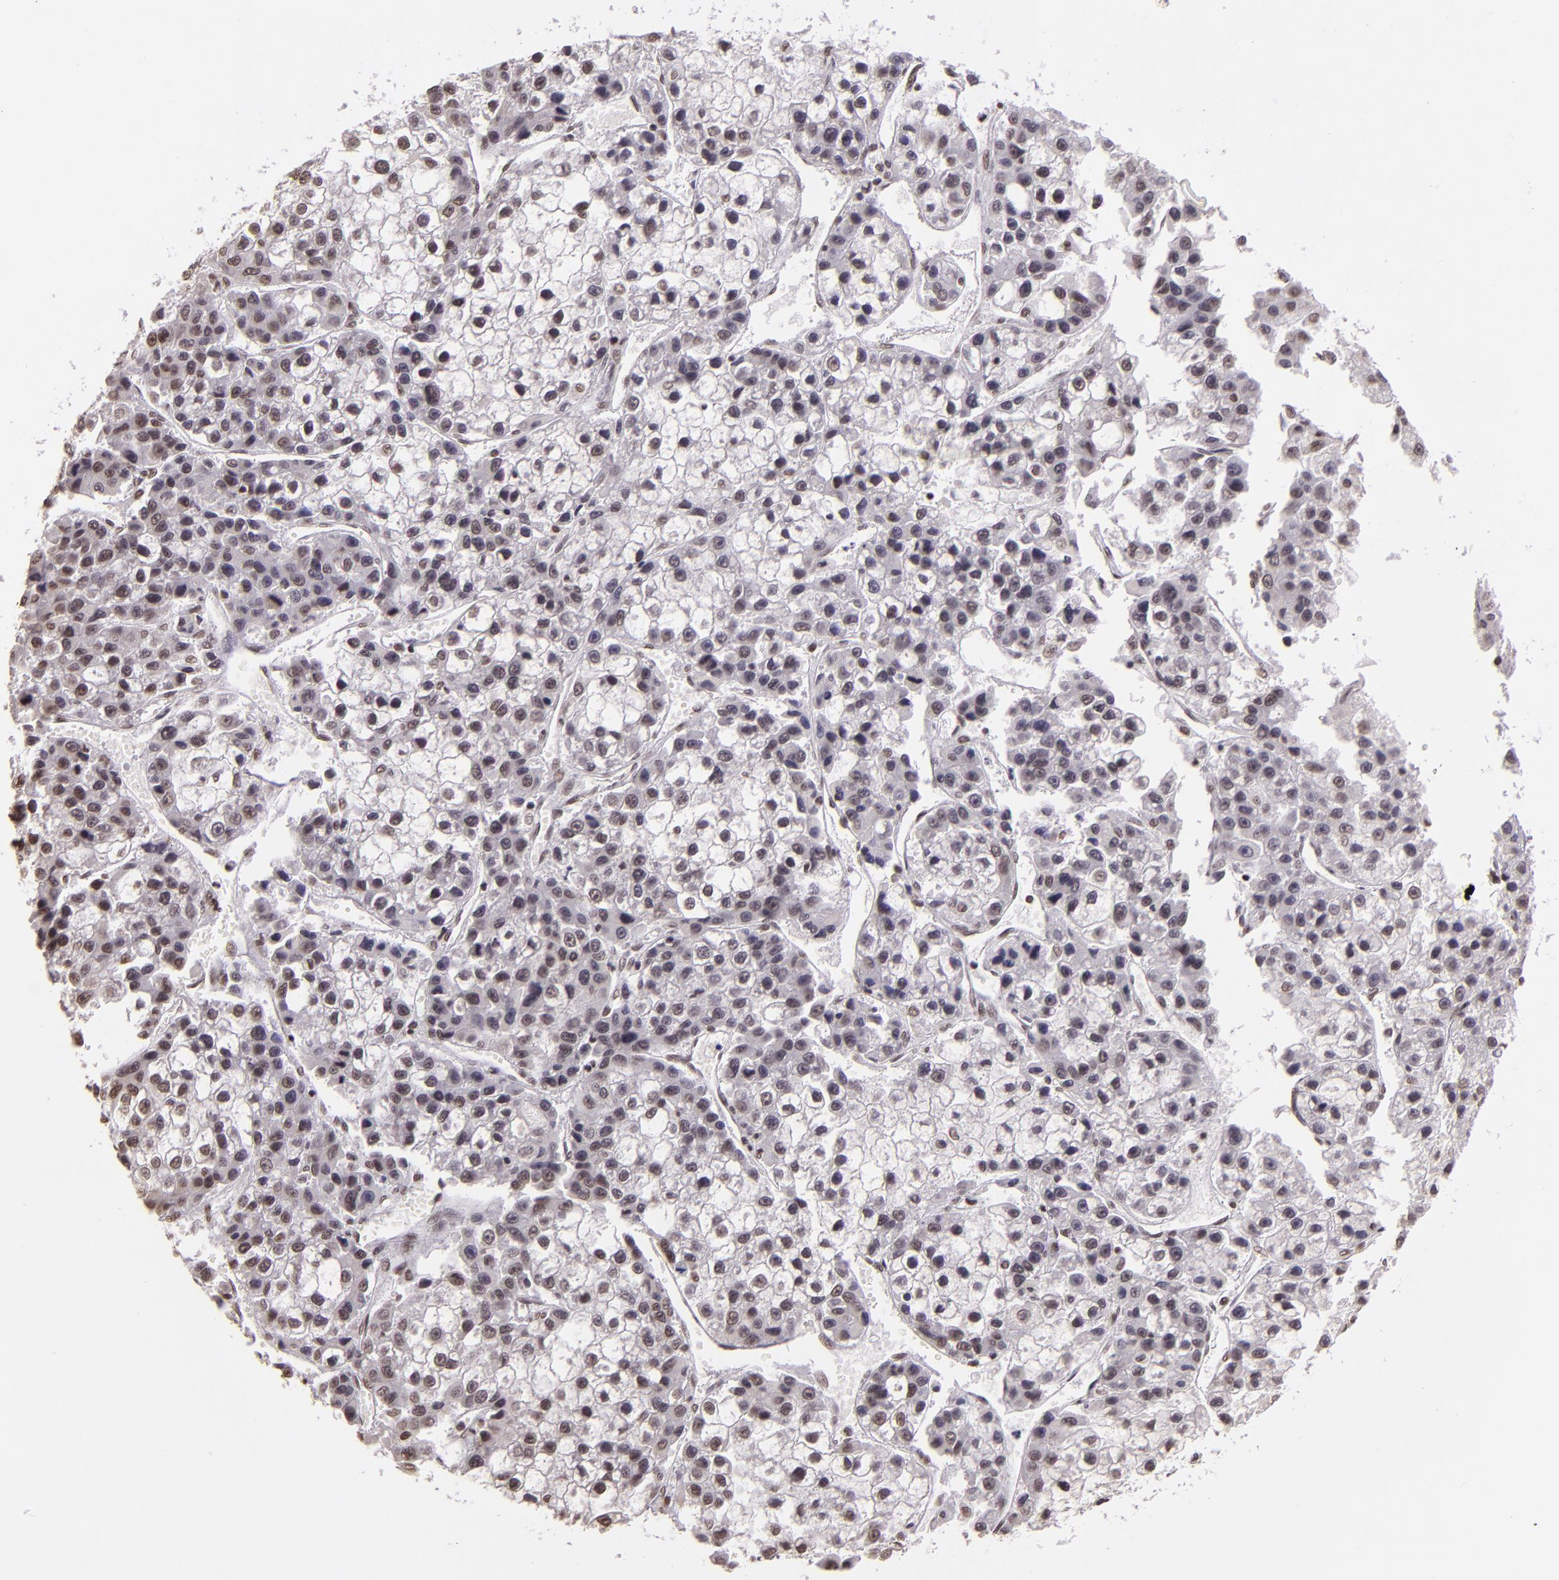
{"staining": {"intensity": "weak", "quantity": "<25%", "location": "nuclear"}, "tissue": "liver cancer", "cell_type": "Tumor cells", "image_type": "cancer", "snomed": [{"axis": "morphology", "description": "Carcinoma, Hepatocellular, NOS"}, {"axis": "topography", "description": "Liver"}], "caption": "A photomicrograph of human liver cancer (hepatocellular carcinoma) is negative for staining in tumor cells. (DAB IHC, high magnification).", "gene": "USF1", "patient": {"sex": "female", "age": 66}}